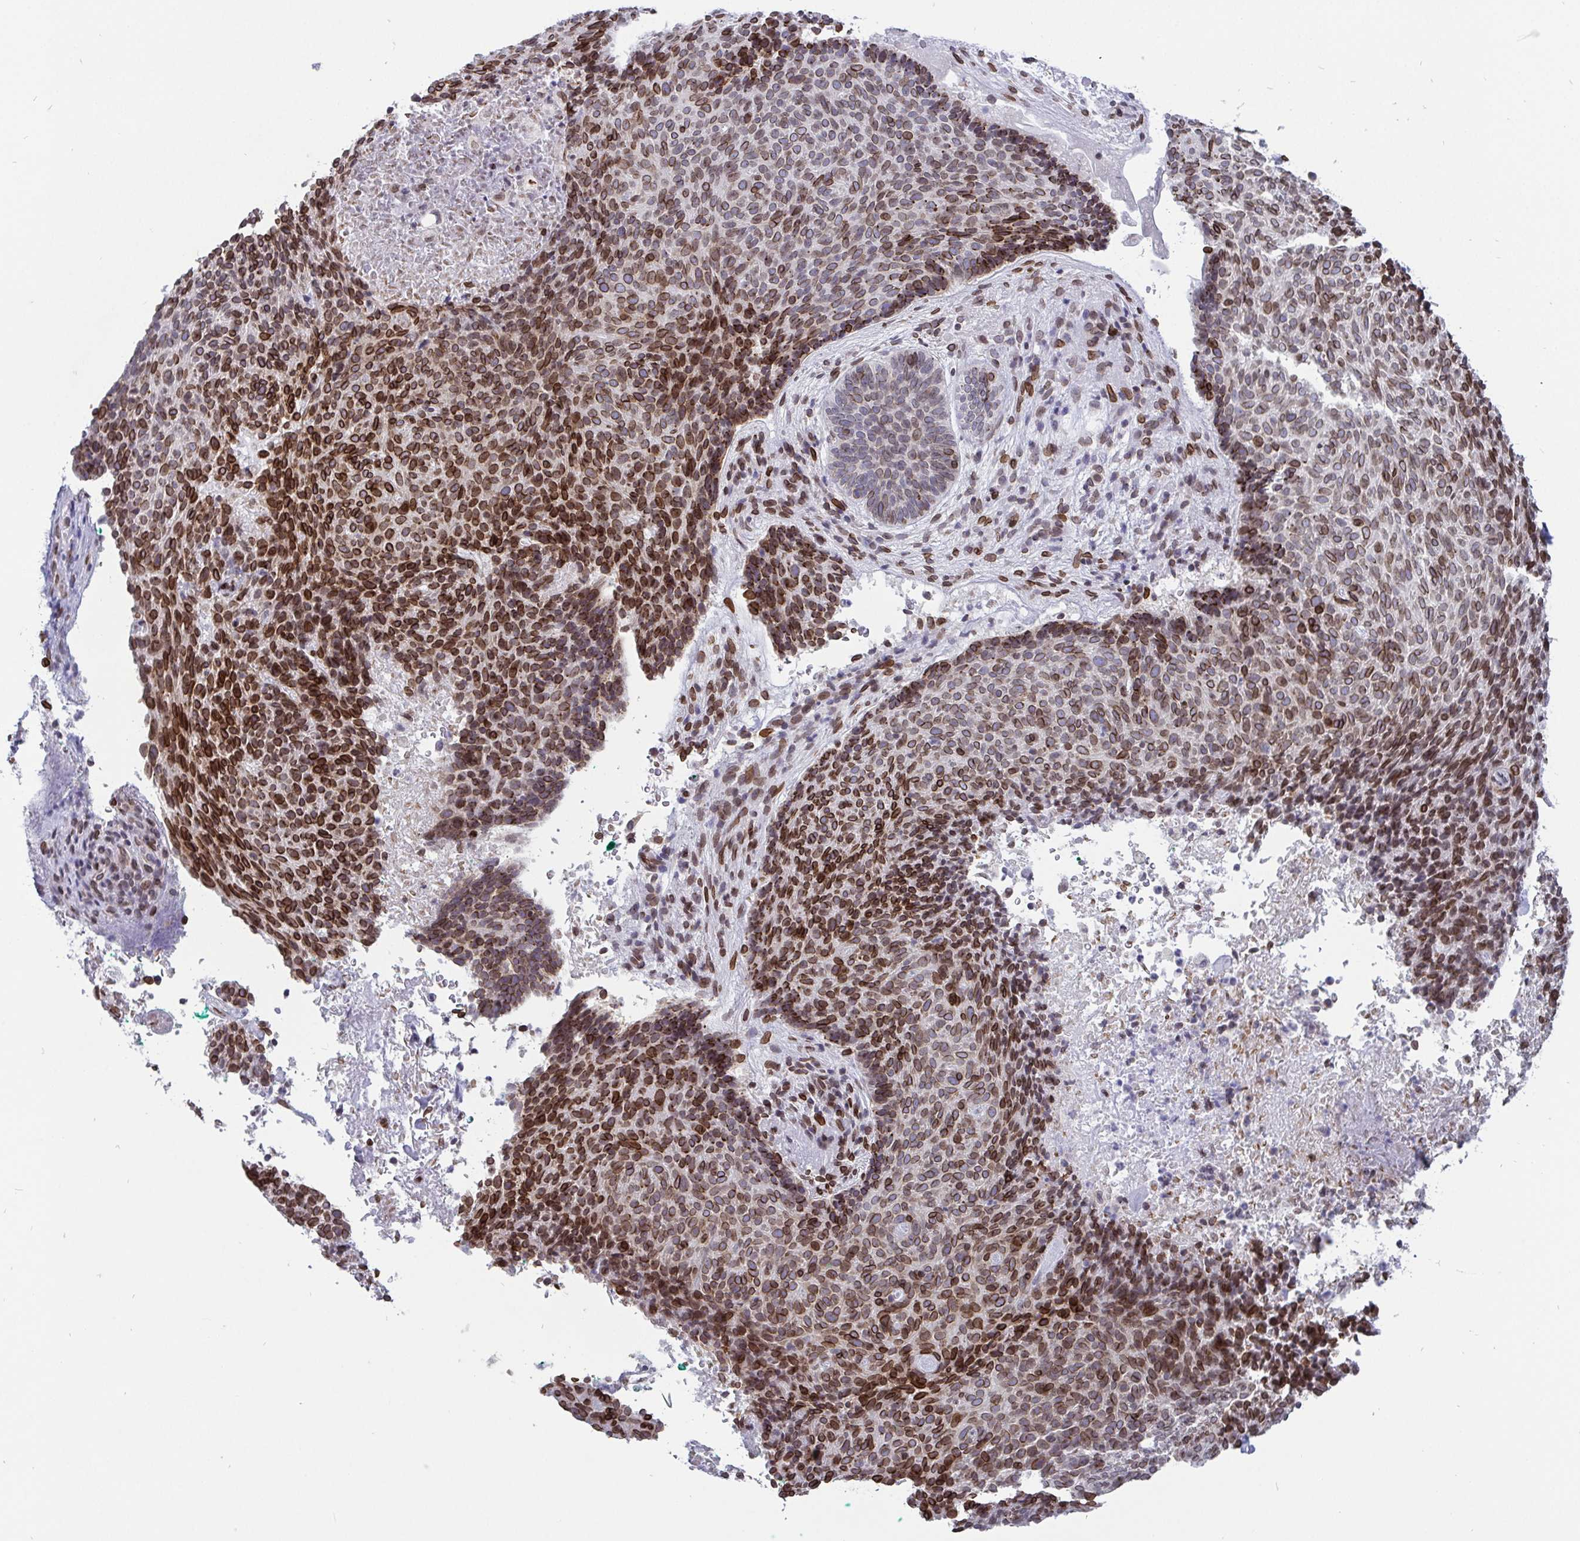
{"staining": {"intensity": "strong", "quantity": "25%-75%", "location": "cytoplasmic/membranous,nuclear"}, "tissue": "skin cancer", "cell_type": "Tumor cells", "image_type": "cancer", "snomed": [{"axis": "morphology", "description": "Basal cell carcinoma"}, {"axis": "topography", "description": "Skin"}, {"axis": "topography", "description": "Skin of head"}], "caption": "Basal cell carcinoma (skin) stained with a protein marker demonstrates strong staining in tumor cells.", "gene": "EMD", "patient": {"sex": "female", "age": 92}}